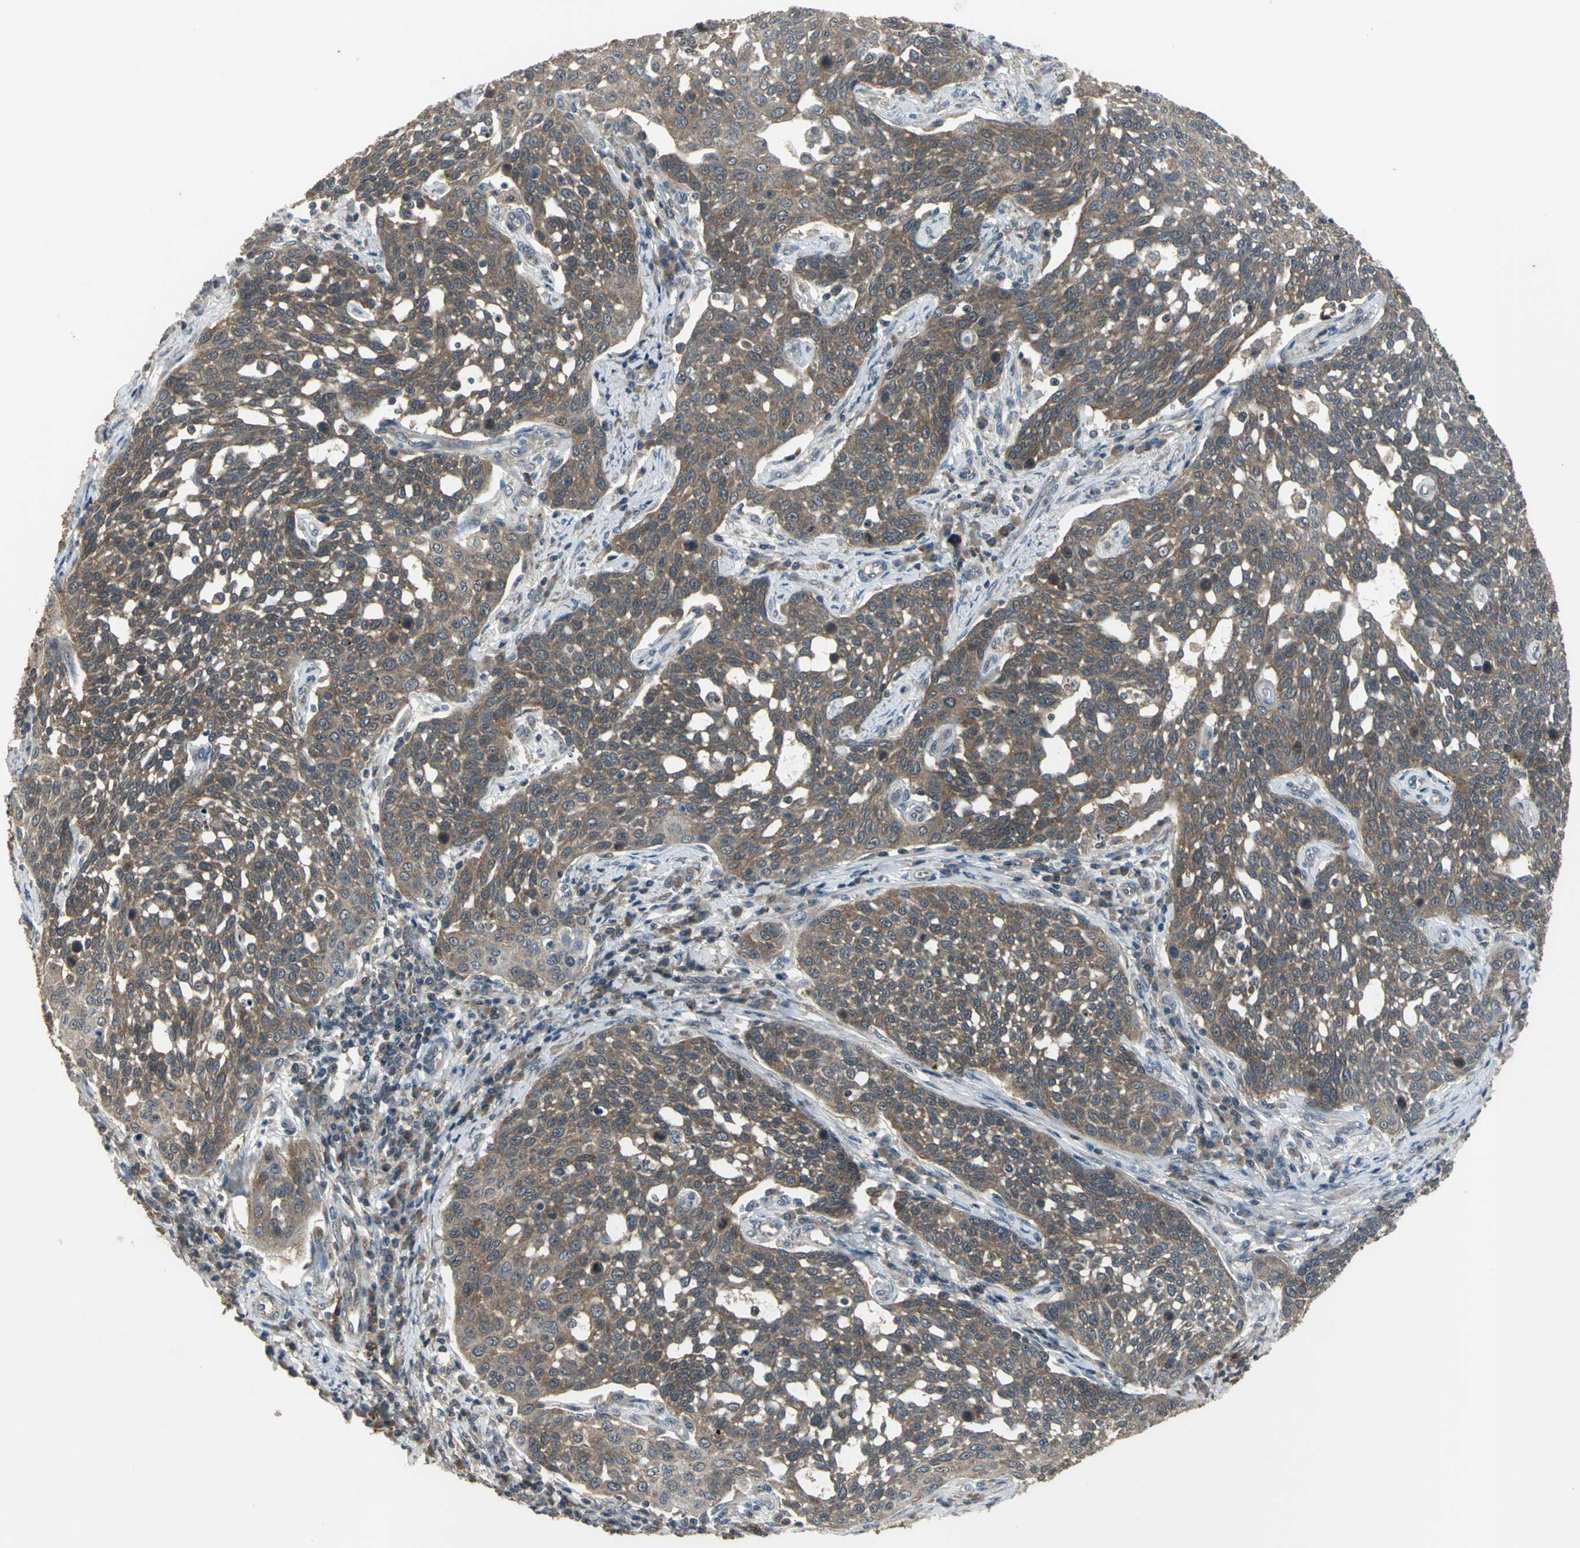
{"staining": {"intensity": "moderate", "quantity": ">75%", "location": "cytoplasmic/membranous"}, "tissue": "cervical cancer", "cell_type": "Tumor cells", "image_type": "cancer", "snomed": [{"axis": "morphology", "description": "Squamous cell carcinoma, NOS"}, {"axis": "topography", "description": "Cervix"}], "caption": "Moderate cytoplasmic/membranous staining for a protein is seen in about >75% of tumor cells of cervical squamous cell carcinoma using IHC.", "gene": "KEAP1", "patient": {"sex": "female", "age": 34}}